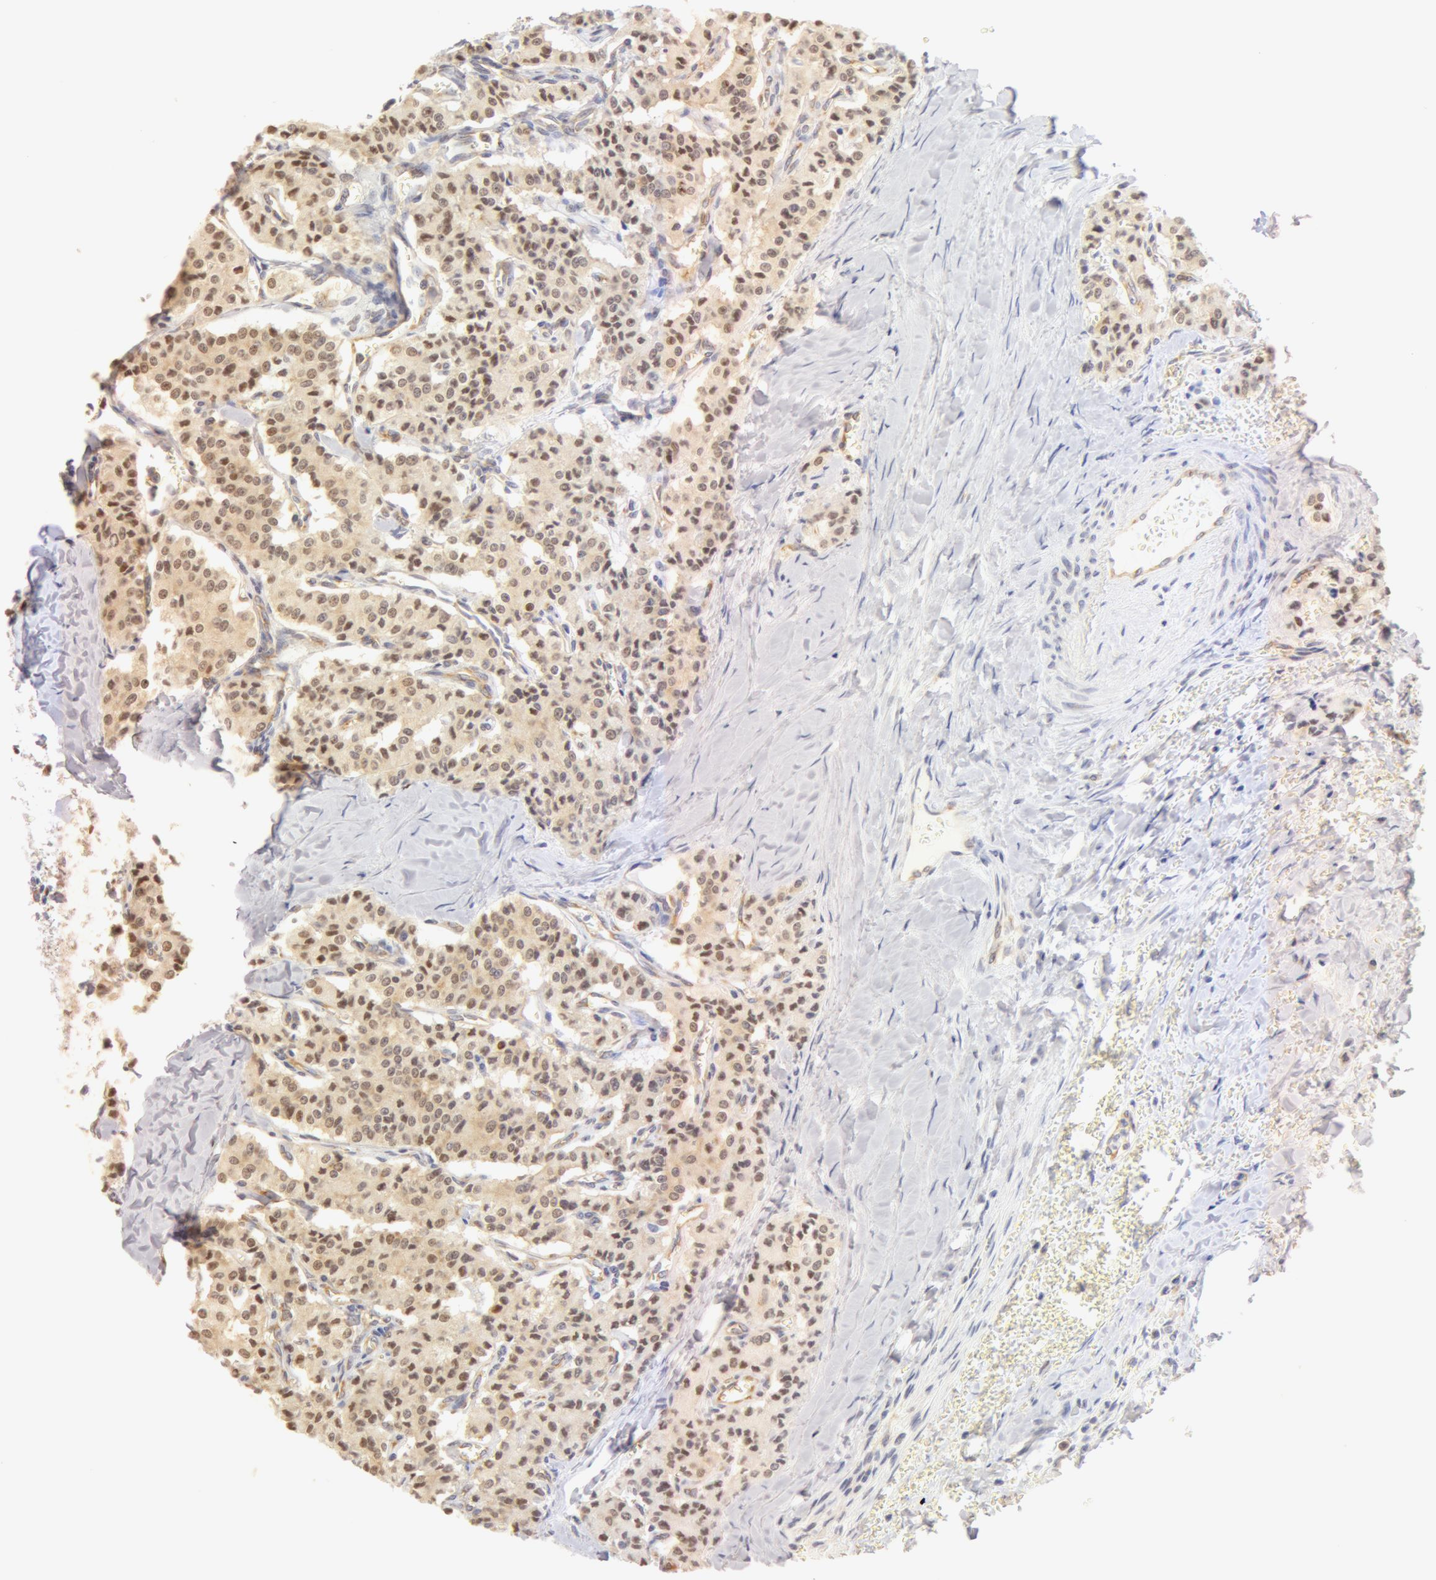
{"staining": {"intensity": "weak", "quantity": ">75%", "location": "cytoplasmic/membranous"}, "tissue": "carcinoid", "cell_type": "Tumor cells", "image_type": "cancer", "snomed": [{"axis": "morphology", "description": "Carcinoid, malignant, NOS"}, {"axis": "topography", "description": "Bronchus"}], "caption": "Human carcinoid (malignant) stained with a brown dye shows weak cytoplasmic/membranous positive positivity in about >75% of tumor cells.", "gene": "DDX3Y", "patient": {"sex": "male", "age": 55}}